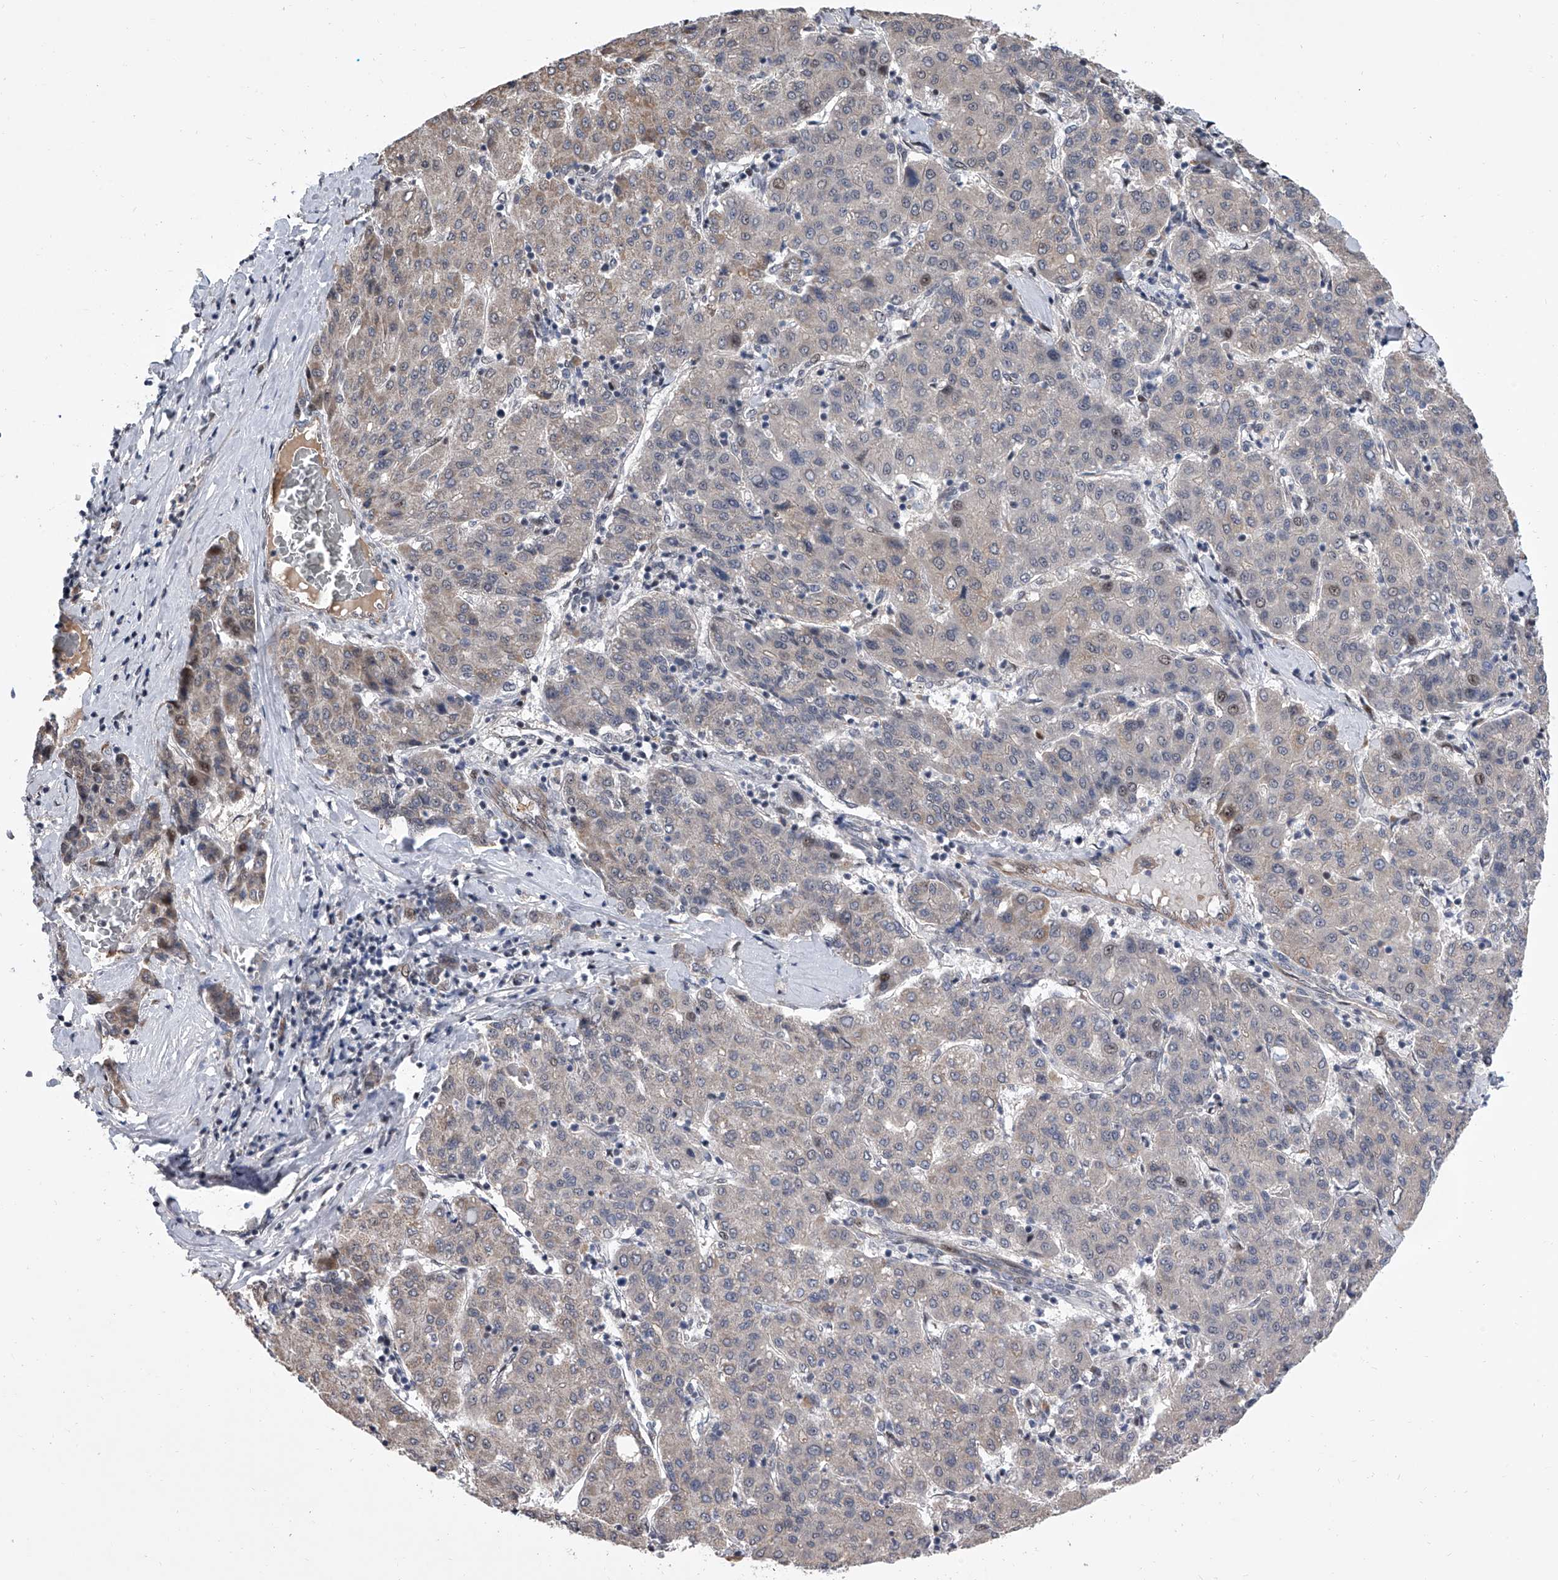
{"staining": {"intensity": "weak", "quantity": "<25%", "location": "cytoplasmic/membranous"}, "tissue": "liver cancer", "cell_type": "Tumor cells", "image_type": "cancer", "snomed": [{"axis": "morphology", "description": "Carcinoma, Hepatocellular, NOS"}, {"axis": "topography", "description": "Liver"}], "caption": "Immunohistochemistry (IHC) histopathology image of human liver cancer stained for a protein (brown), which exhibits no expression in tumor cells.", "gene": "ZNF426", "patient": {"sex": "male", "age": 65}}